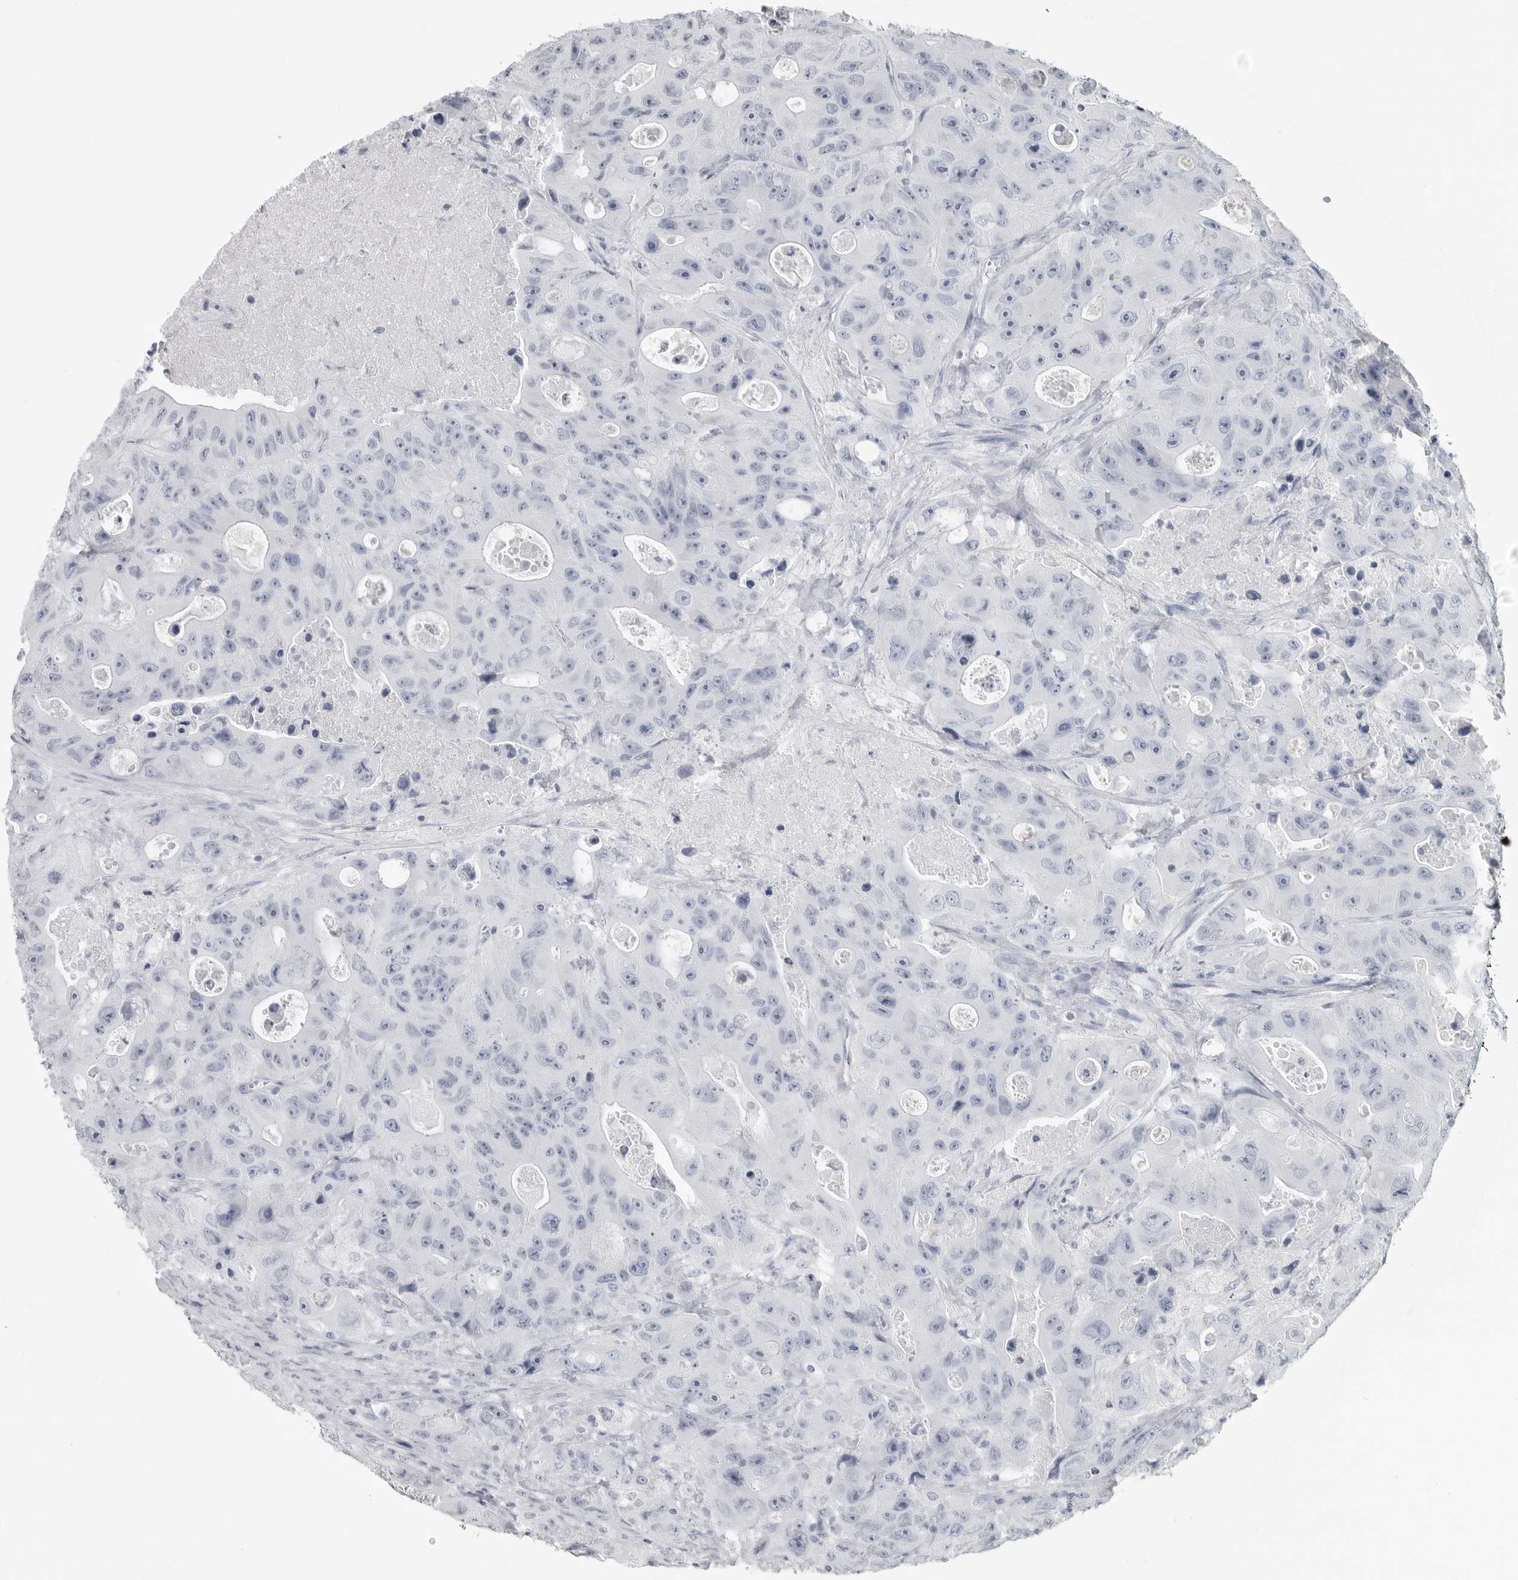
{"staining": {"intensity": "negative", "quantity": "none", "location": "none"}, "tissue": "colorectal cancer", "cell_type": "Tumor cells", "image_type": "cancer", "snomed": [{"axis": "morphology", "description": "Adenocarcinoma, NOS"}, {"axis": "topography", "description": "Colon"}], "caption": "Protein analysis of colorectal cancer reveals no significant expression in tumor cells.", "gene": "LY6D", "patient": {"sex": "female", "age": 46}}